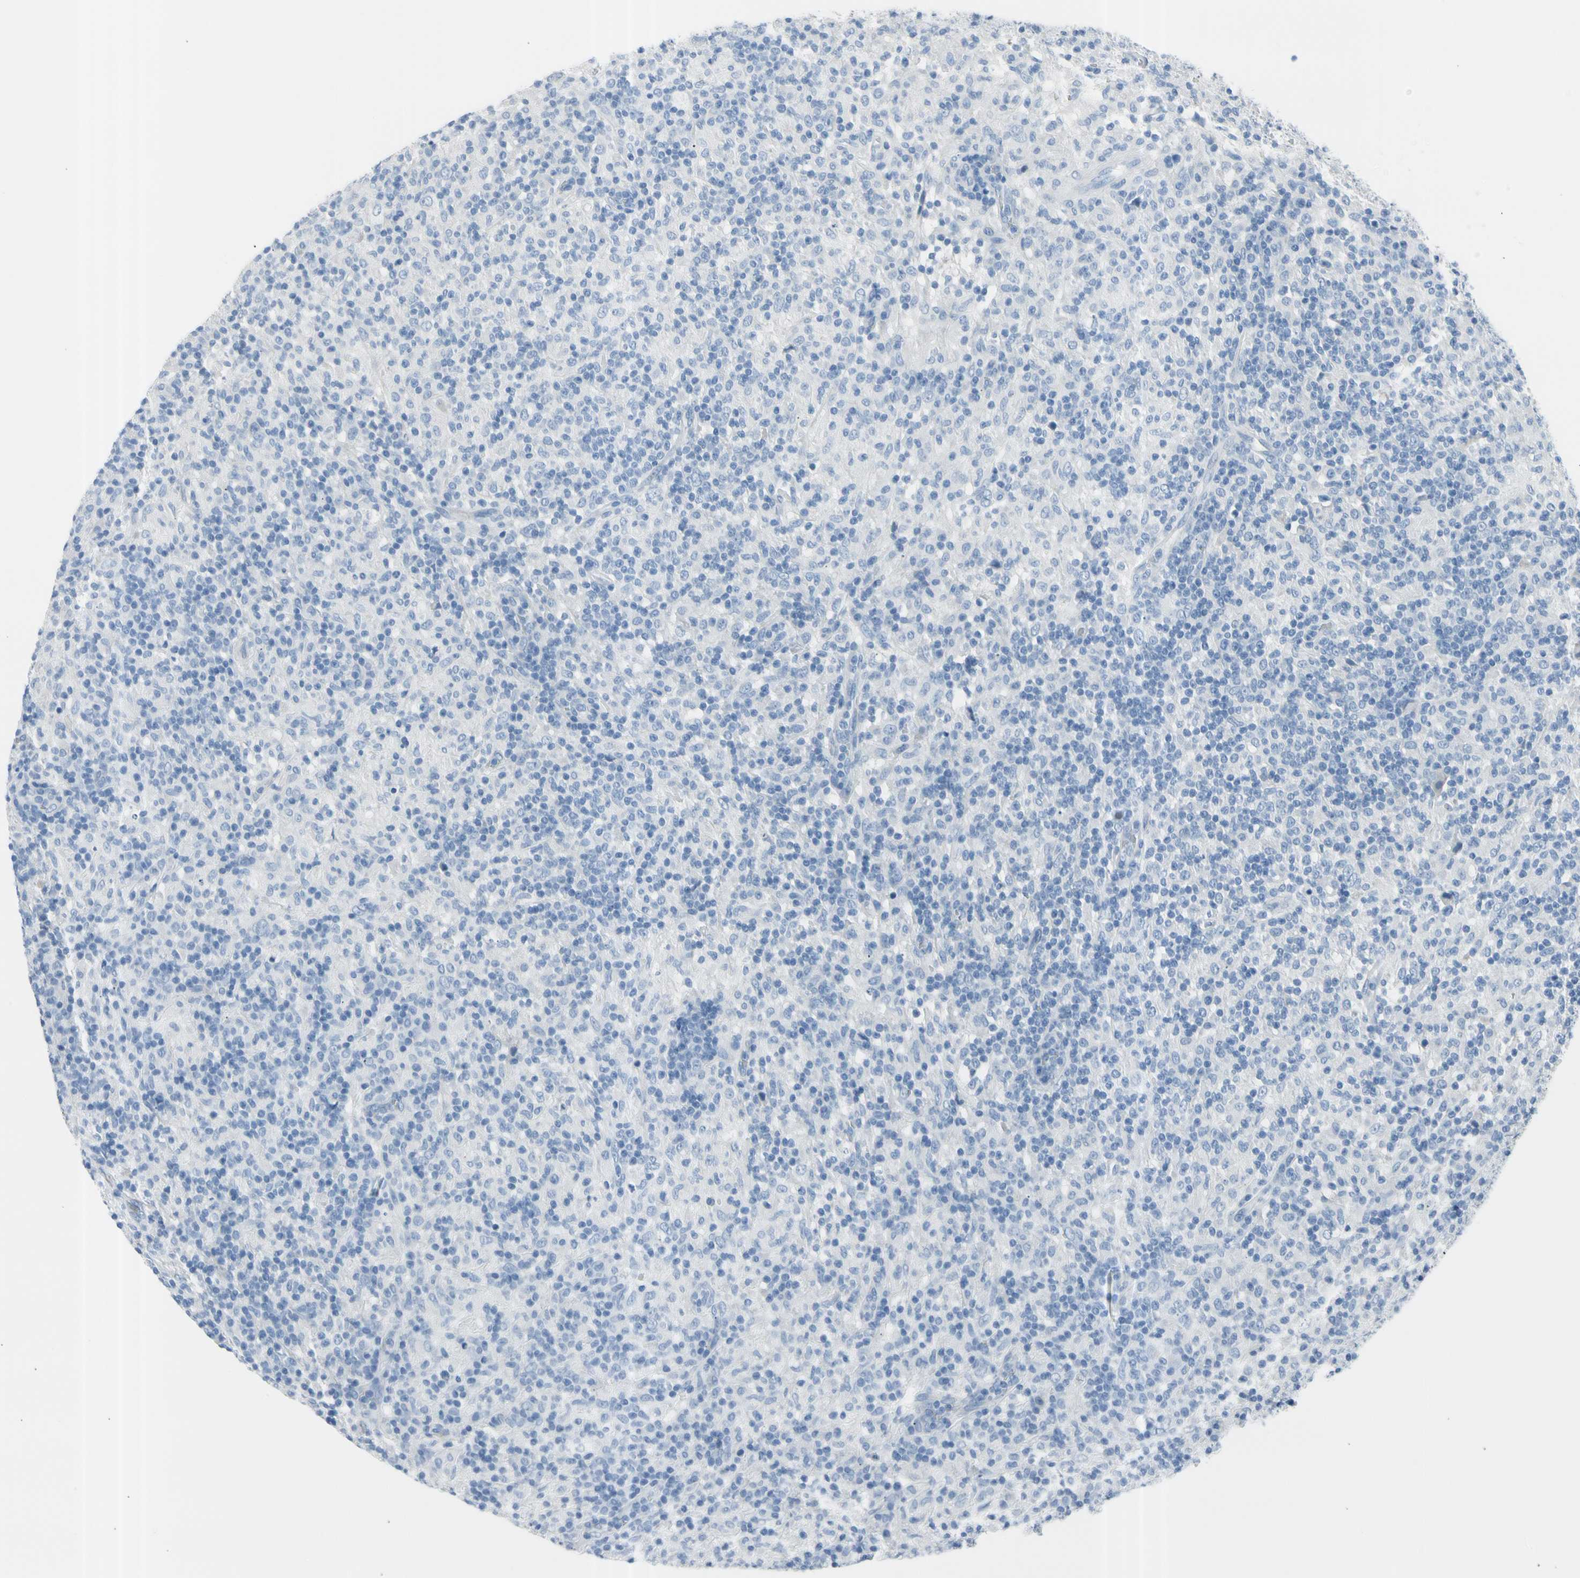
{"staining": {"intensity": "negative", "quantity": "none", "location": "none"}, "tissue": "lymphoma", "cell_type": "Tumor cells", "image_type": "cancer", "snomed": [{"axis": "morphology", "description": "Hodgkin's disease, NOS"}, {"axis": "topography", "description": "Lymph node"}], "caption": "Protein analysis of lymphoma demonstrates no significant positivity in tumor cells. (Stains: DAB (3,3'-diaminobenzidine) immunohistochemistry with hematoxylin counter stain, Microscopy: brightfield microscopy at high magnification).", "gene": "TPO", "patient": {"sex": "male", "age": 70}}